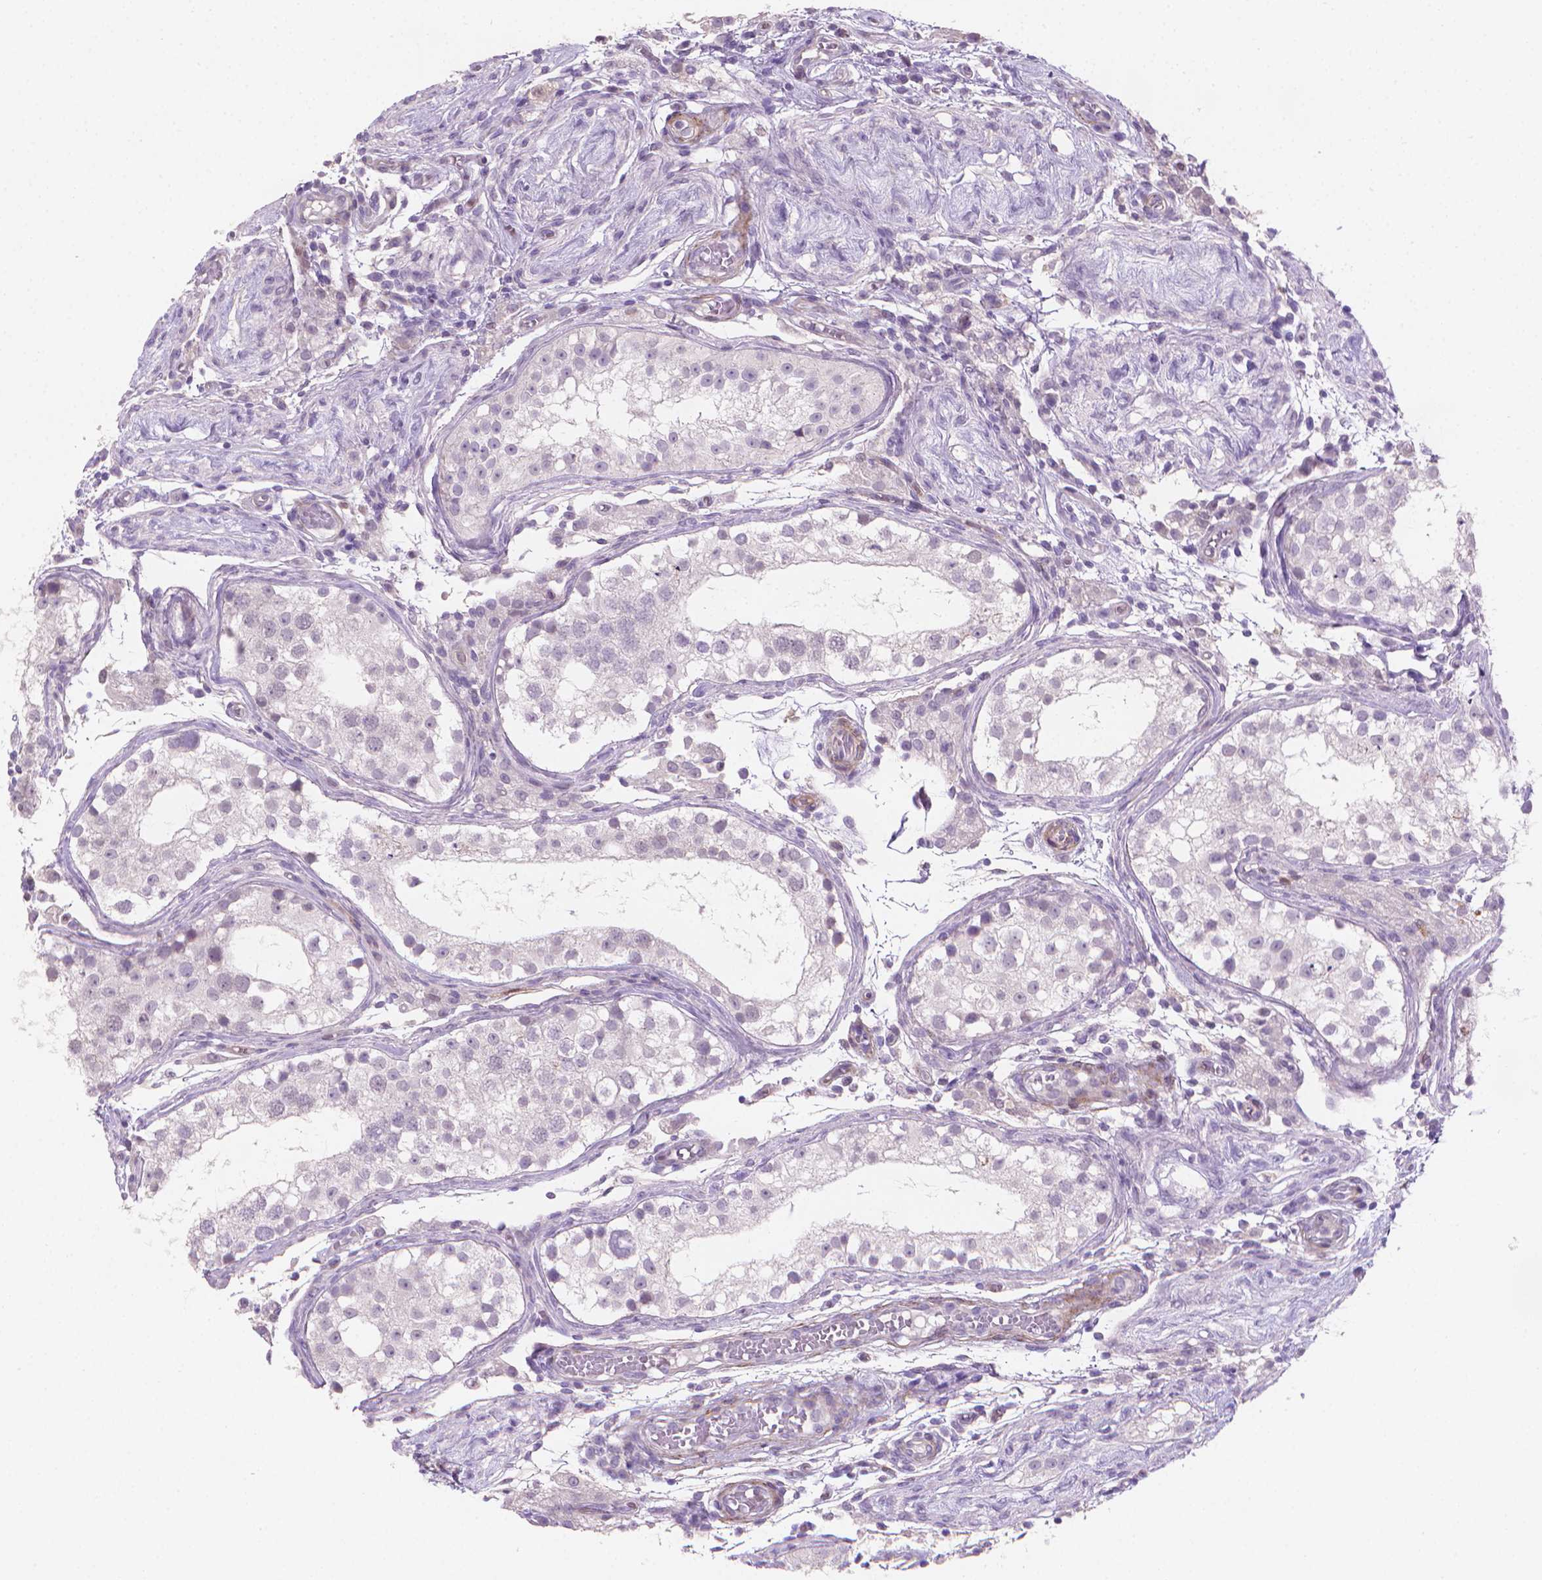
{"staining": {"intensity": "negative", "quantity": "none", "location": "none"}, "tissue": "testis", "cell_type": "Cells in seminiferous ducts", "image_type": "normal", "snomed": [{"axis": "morphology", "description": "Normal tissue, NOS"}, {"axis": "morphology", "description": "Seminoma, NOS"}, {"axis": "topography", "description": "Testis"}], "caption": "A high-resolution photomicrograph shows IHC staining of benign testis, which demonstrates no significant positivity in cells in seminiferous ducts.", "gene": "GSDMA", "patient": {"sex": "male", "age": 29}}